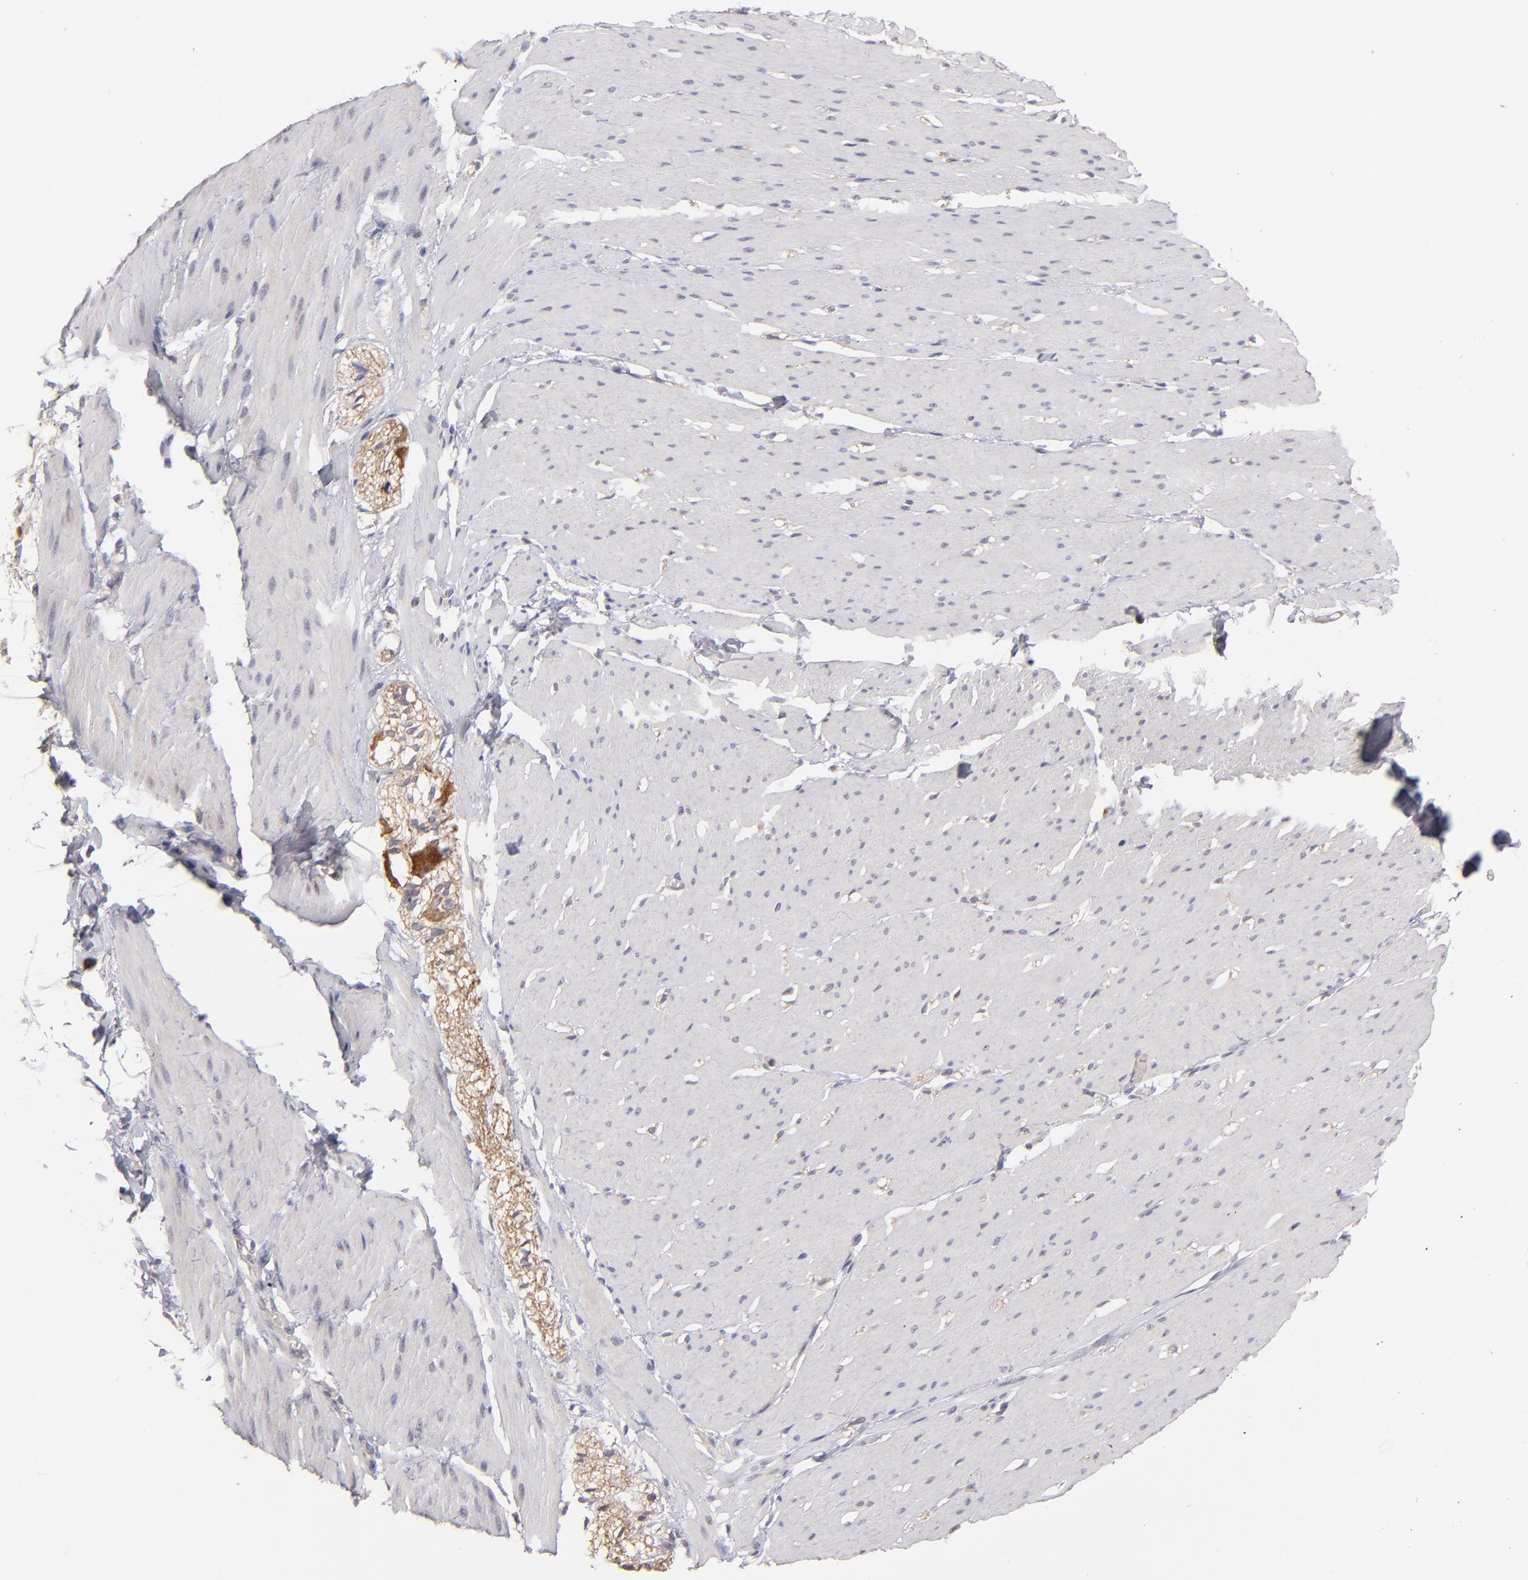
{"staining": {"intensity": "weak", "quantity": "25%-75%", "location": "cytoplasmic/membranous"}, "tissue": "smooth muscle", "cell_type": "Smooth muscle cells", "image_type": "normal", "snomed": [{"axis": "morphology", "description": "Normal tissue, NOS"}, {"axis": "topography", "description": "Smooth muscle"}, {"axis": "topography", "description": "Colon"}], "caption": "High-magnification brightfield microscopy of unremarkable smooth muscle stained with DAB (brown) and counterstained with hematoxylin (blue). smooth muscle cells exhibit weak cytoplasmic/membranous expression is identified in approximately25%-75% of cells.", "gene": "GLCCI1", "patient": {"sex": "male", "age": 67}}